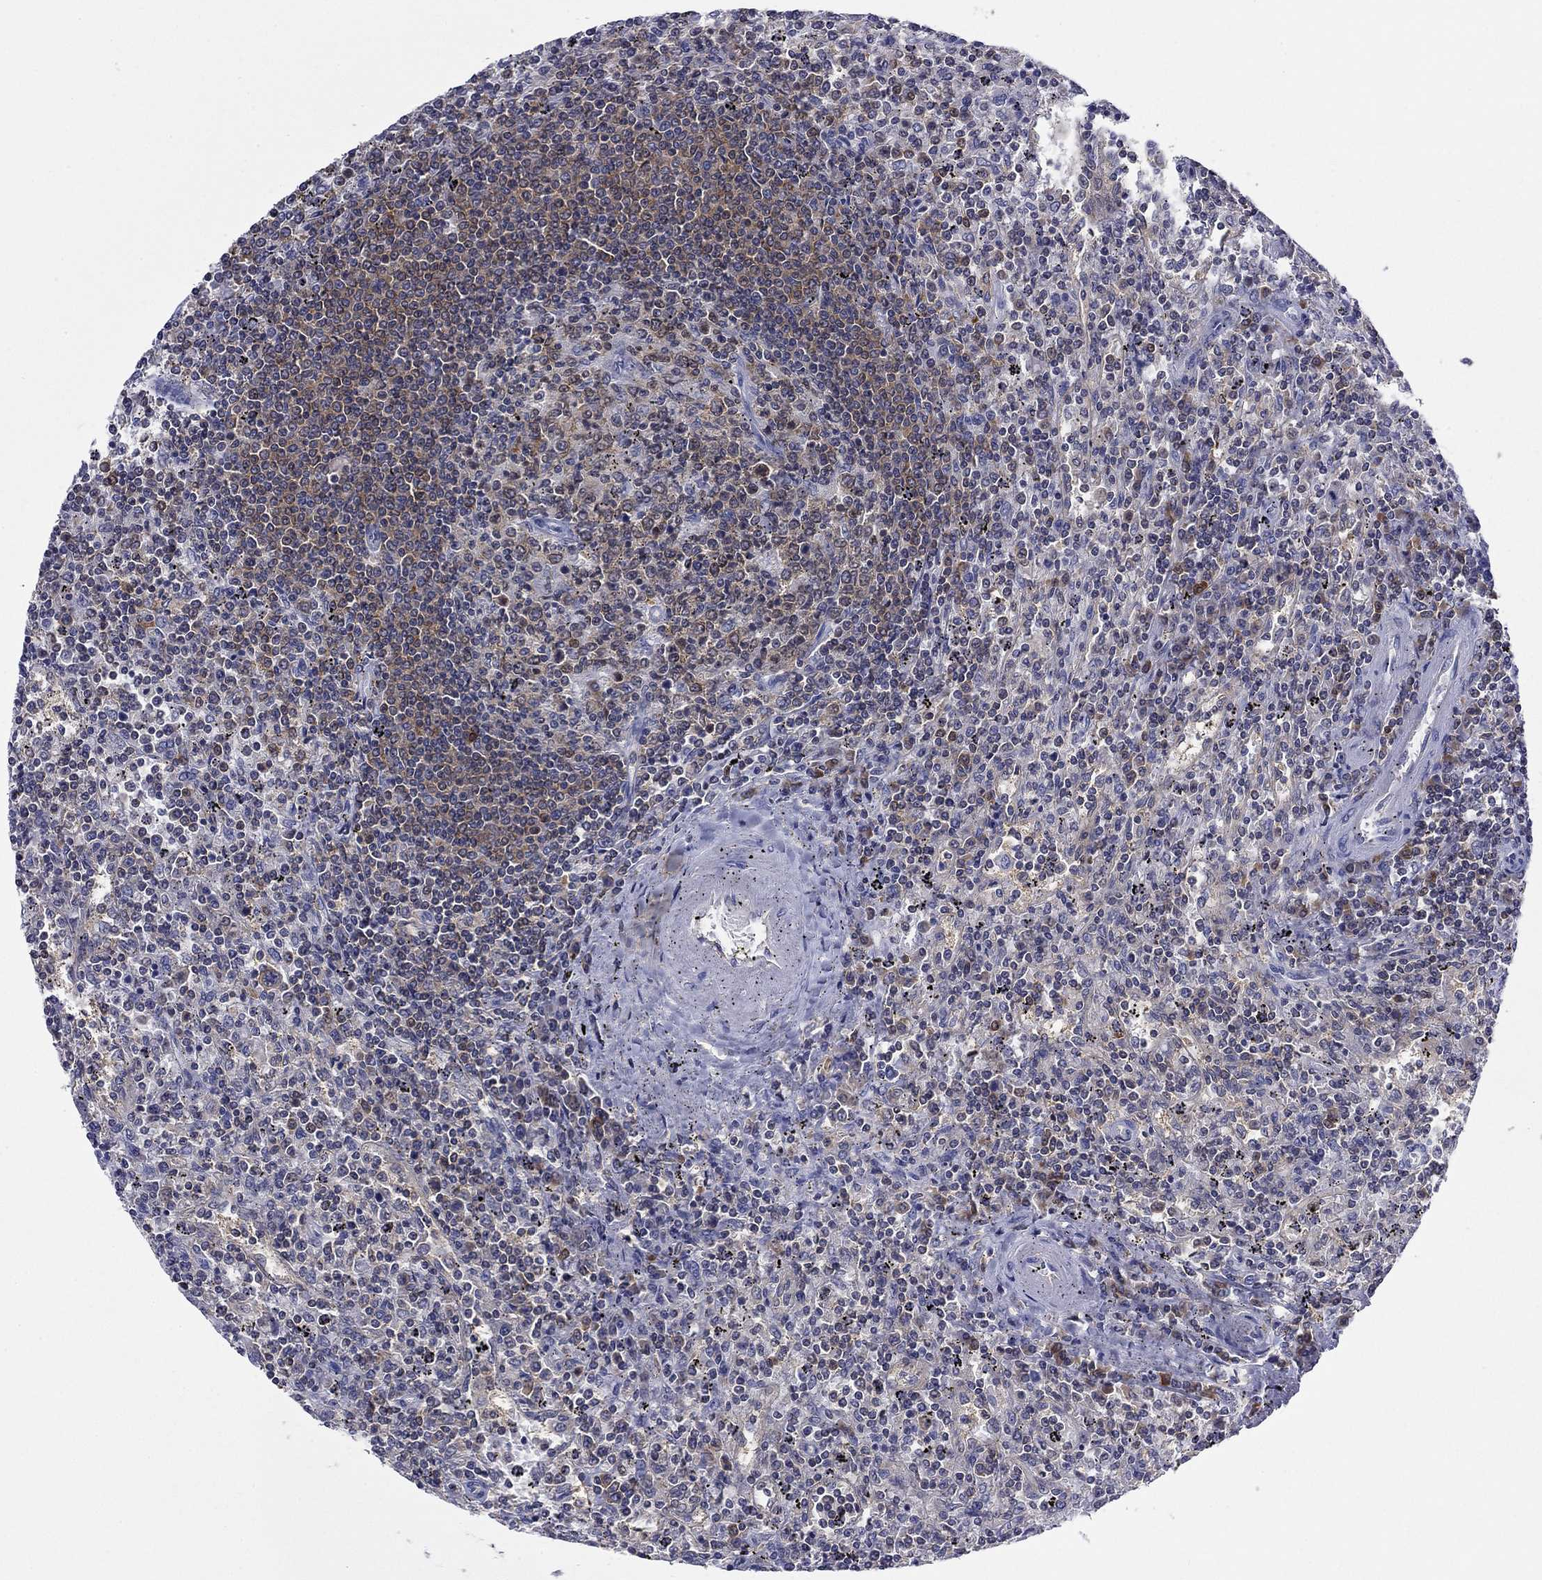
{"staining": {"intensity": "negative", "quantity": "none", "location": "none"}, "tissue": "lymphoma", "cell_type": "Tumor cells", "image_type": "cancer", "snomed": [{"axis": "morphology", "description": "Malignant lymphoma, non-Hodgkin's type, Low grade"}, {"axis": "topography", "description": "Spleen"}], "caption": "The IHC histopathology image has no significant staining in tumor cells of low-grade malignant lymphoma, non-Hodgkin's type tissue.", "gene": "POU2F2", "patient": {"sex": "male", "age": 62}}